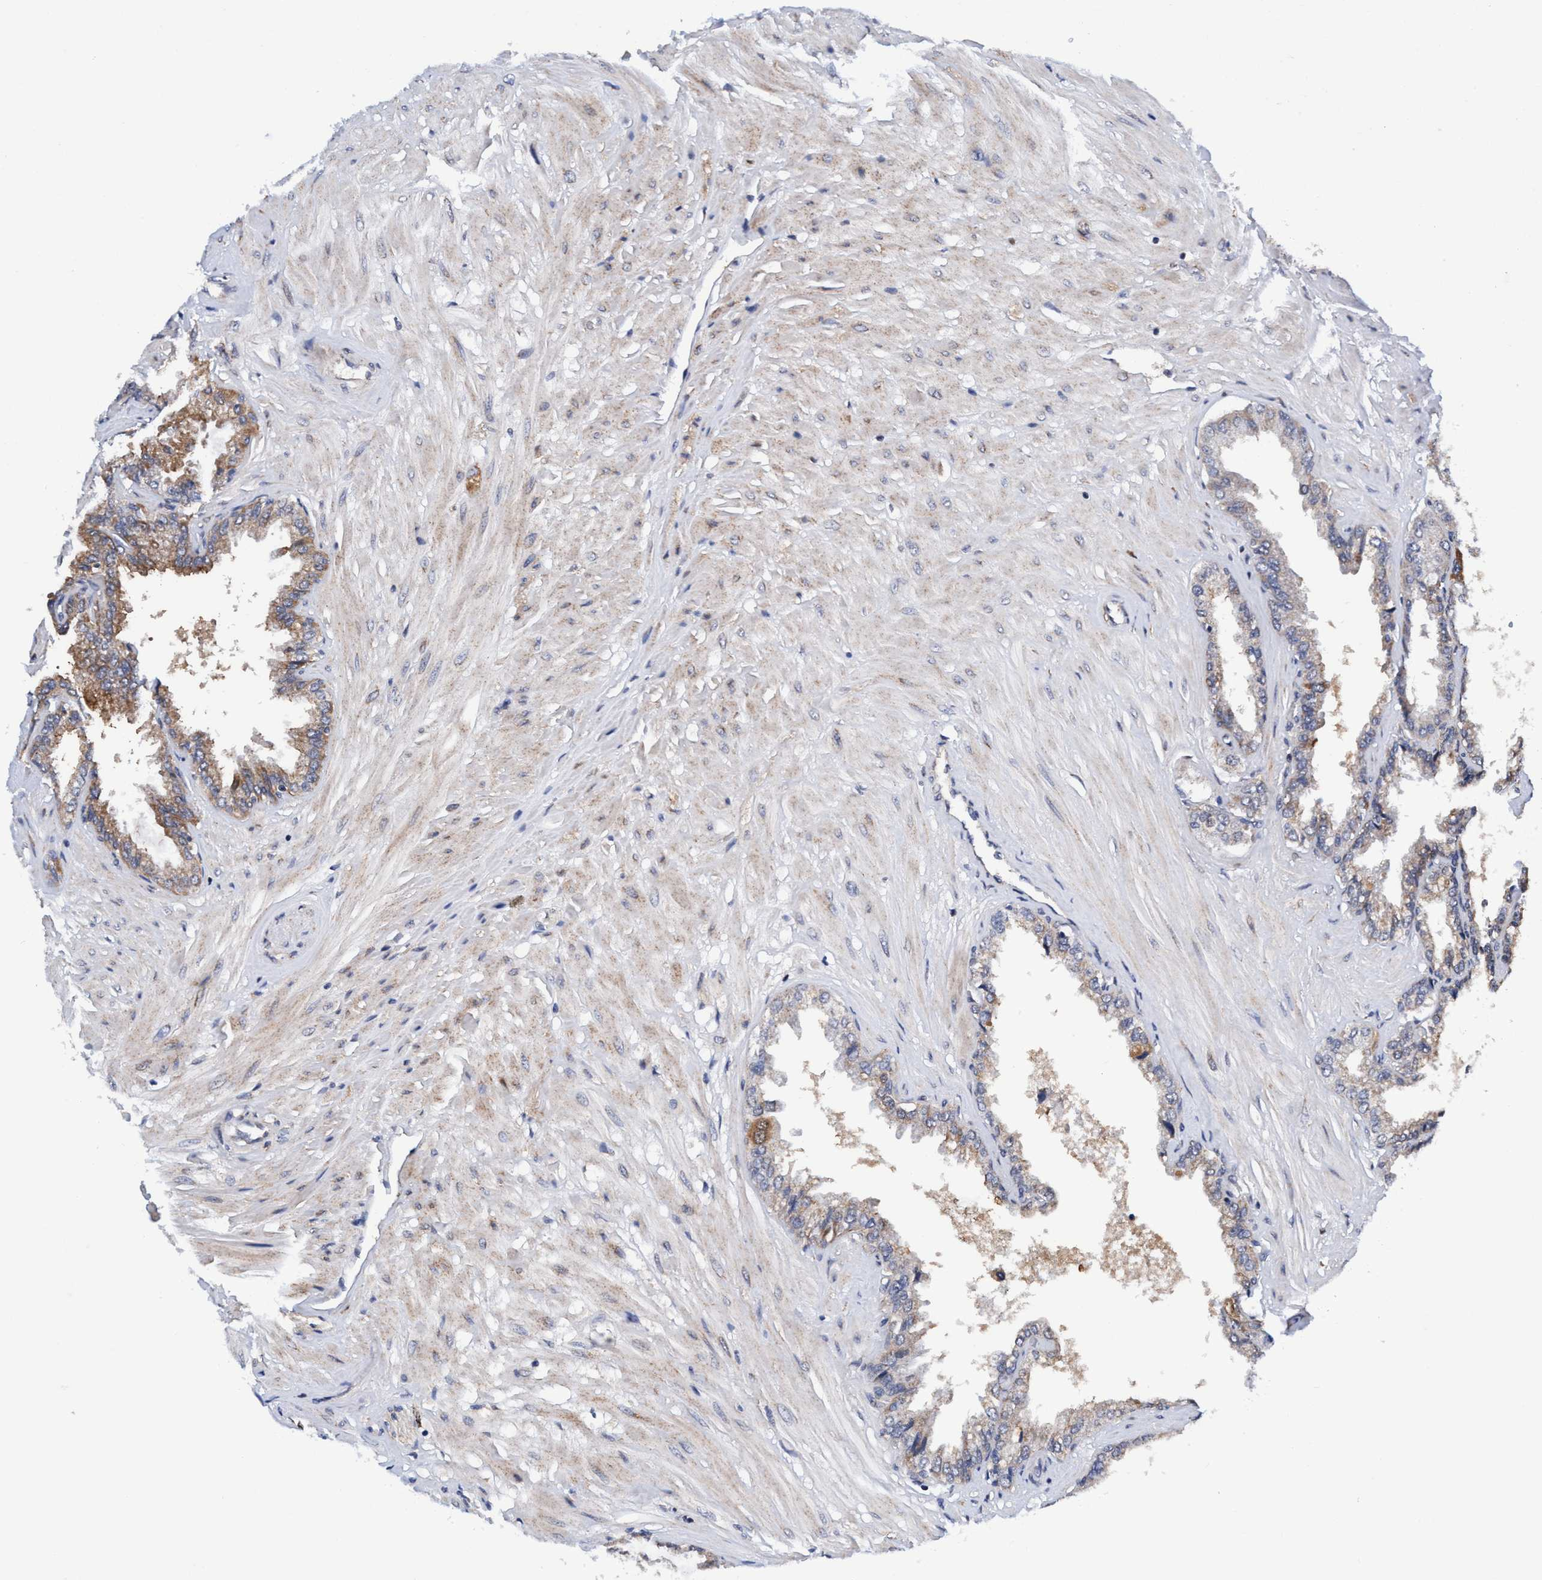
{"staining": {"intensity": "weak", "quantity": "25%-75%", "location": "cytoplasmic/membranous"}, "tissue": "seminal vesicle", "cell_type": "Glandular cells", "image_type": "normal", "snomed": [{"axis": "morphology", "description": "Normal tissue, NOS"}, {"axis": "topography", "description": "Seminal veicle"}], "caption": "This is an image of IHC staining of benign seminal vesicle, which shows weak staining in the cytoplasmic/membranous of glandular cells.", "gene": "AGAP2", "patient": {"sex": "male", "age": 46}}